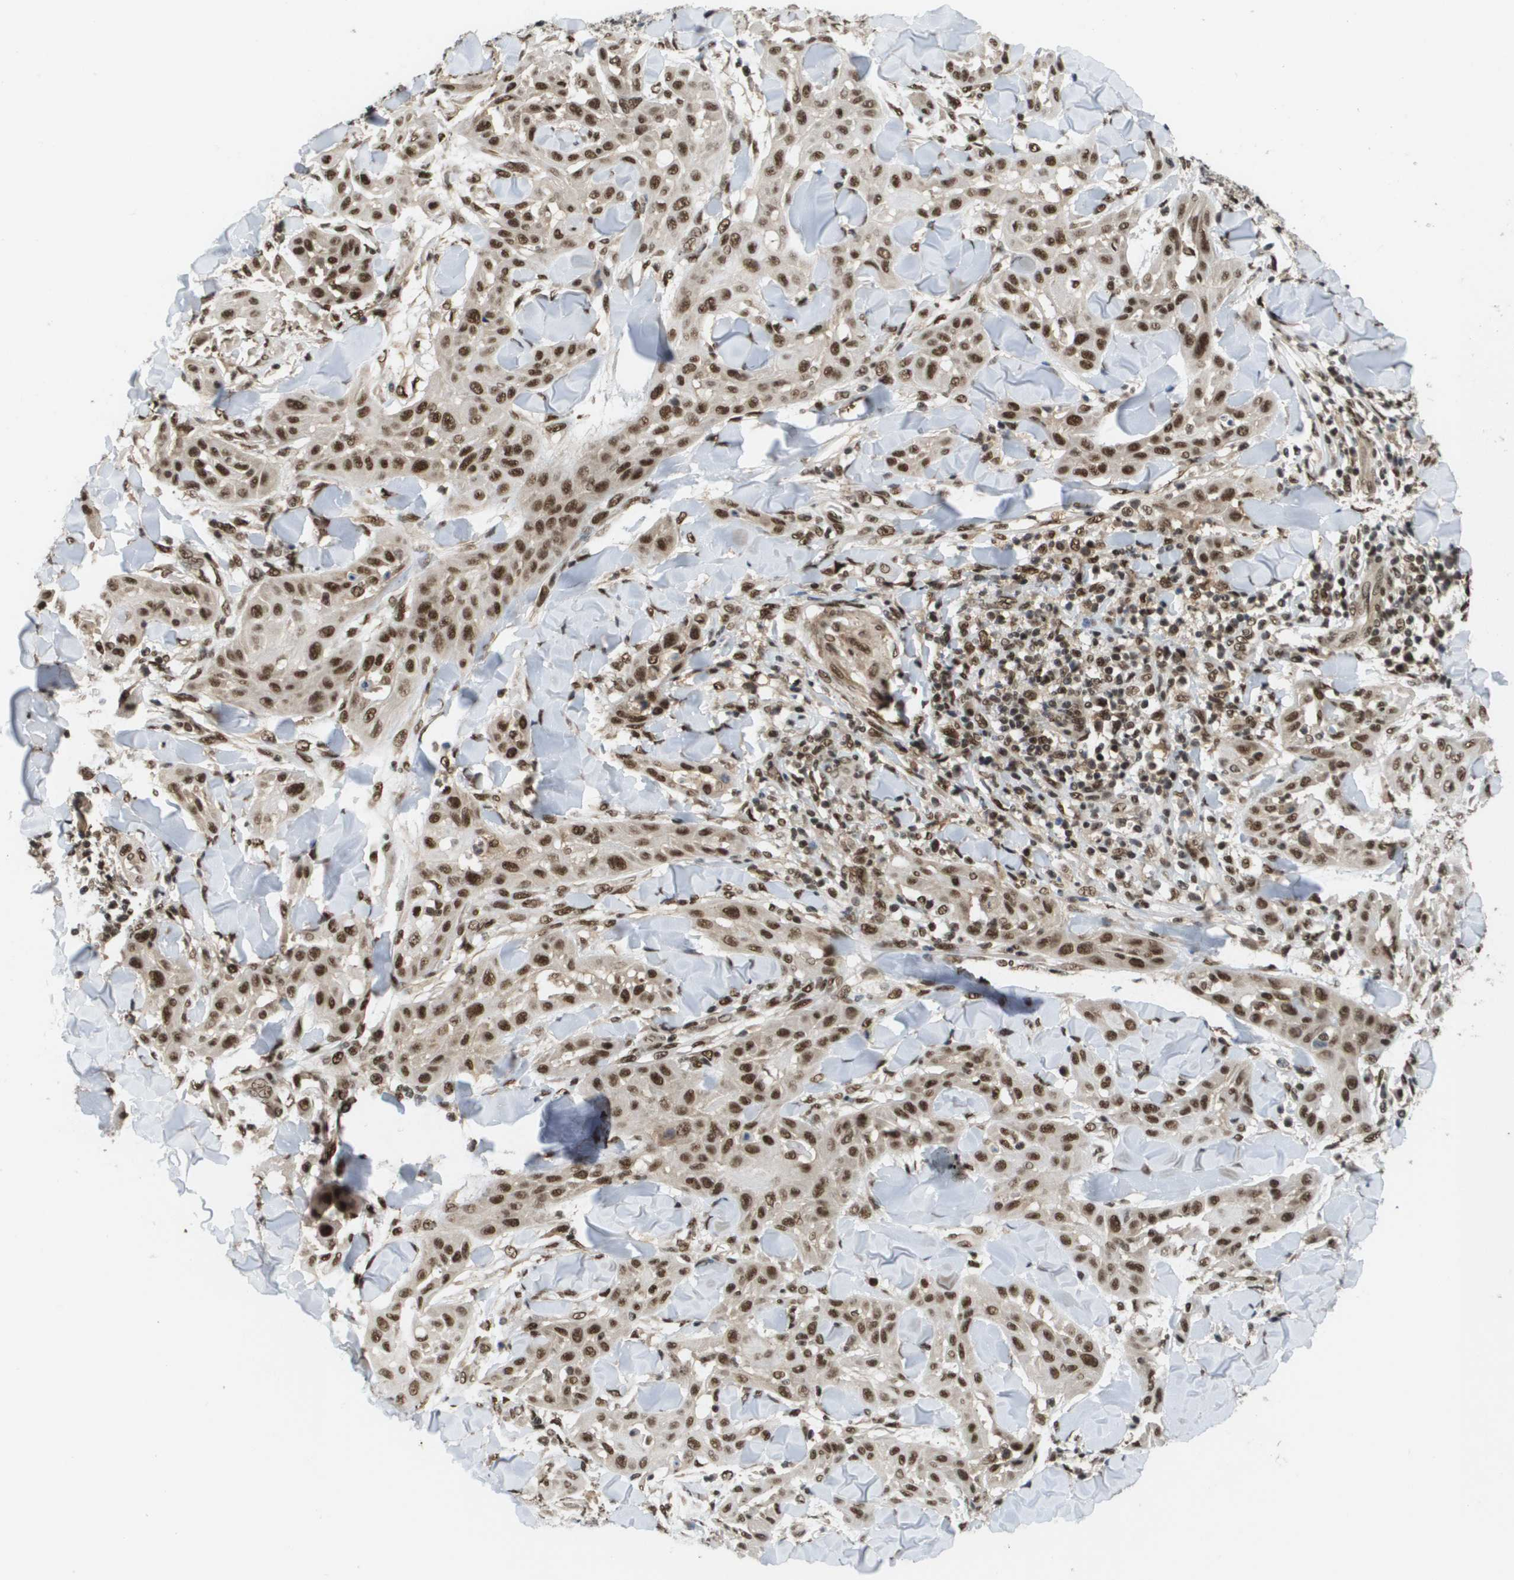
{"staining": {"intensity": "moderate", "quantity": ">75%", "location": "nuclear"}, "tissue": "skin cancer", "cell_type": "Tumor cells", "image_type": "cancer", "snomed": [{"axis": "morphology", "description": "Squamous cell carcinoma, NOS"}, {"axis": "topography", "description": "Skin"}], "caption": "A medium amount of moderate nuclear expression is appreciated in approximately >75% of tumor cells in skin cancer tissue.", "gene": "PRCC", "patient": {"sex": "male", "age": 24}}